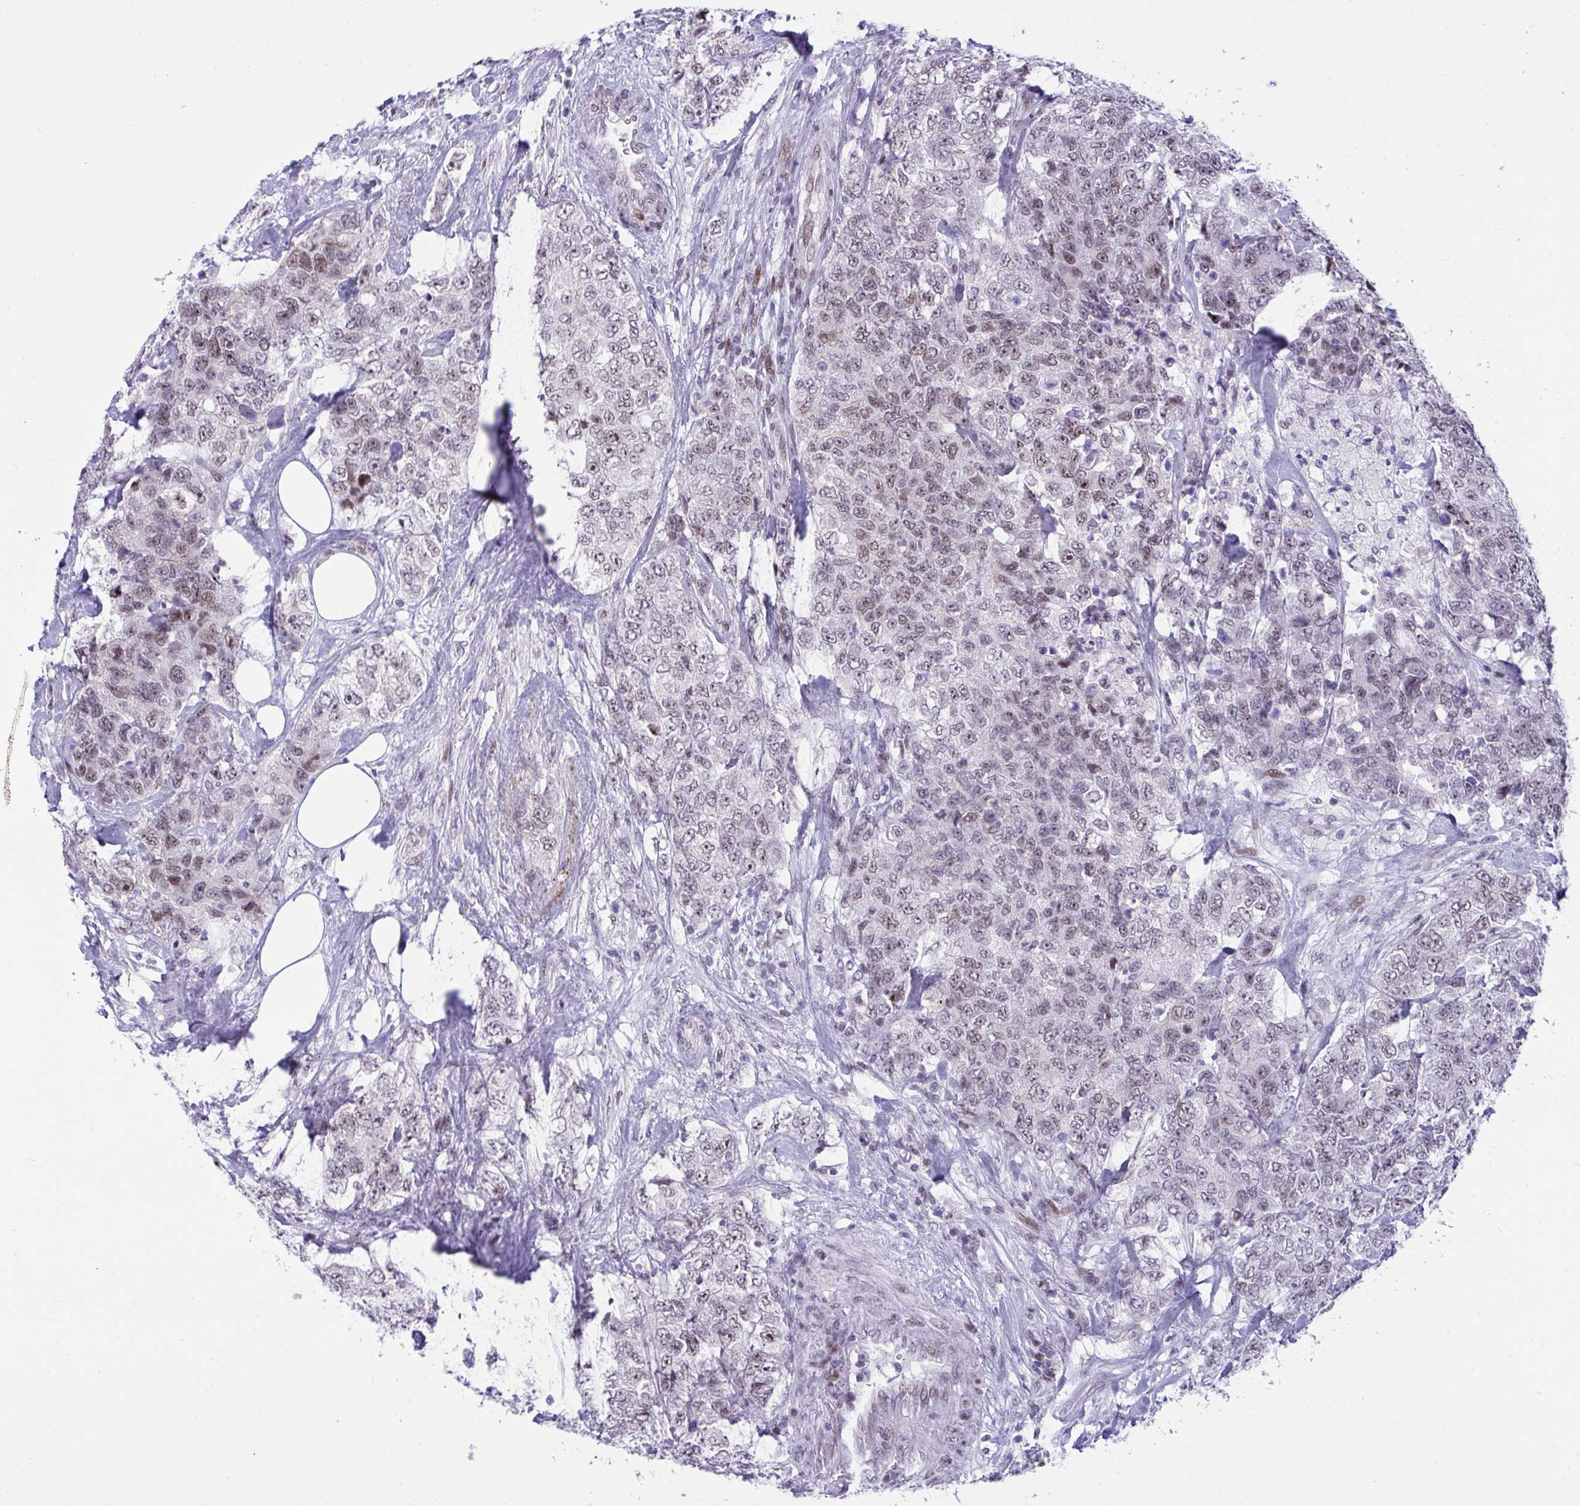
{"staining": {"intensity": "weak", "quantity": "25%-75%", "location": "nuclear"}, "tissue": "urothelial cancer", "cell_type": "Tumor cells", "image_type": "cancer", "snomed": [{"axis": "morphology", "description": "Urothelial carcinoma, High grade"}, {"axis": "topography", "description": "Urinary bladder"}], "caption": "About 25%-75% of tumor cells in urothelial carcinoma (high-grade) exhibit weak nuclear protein expression as visualized by brown immunohistochemical staining.", "gene": "ZFHX3", "patient": {"sex": "female", "age": 78}}